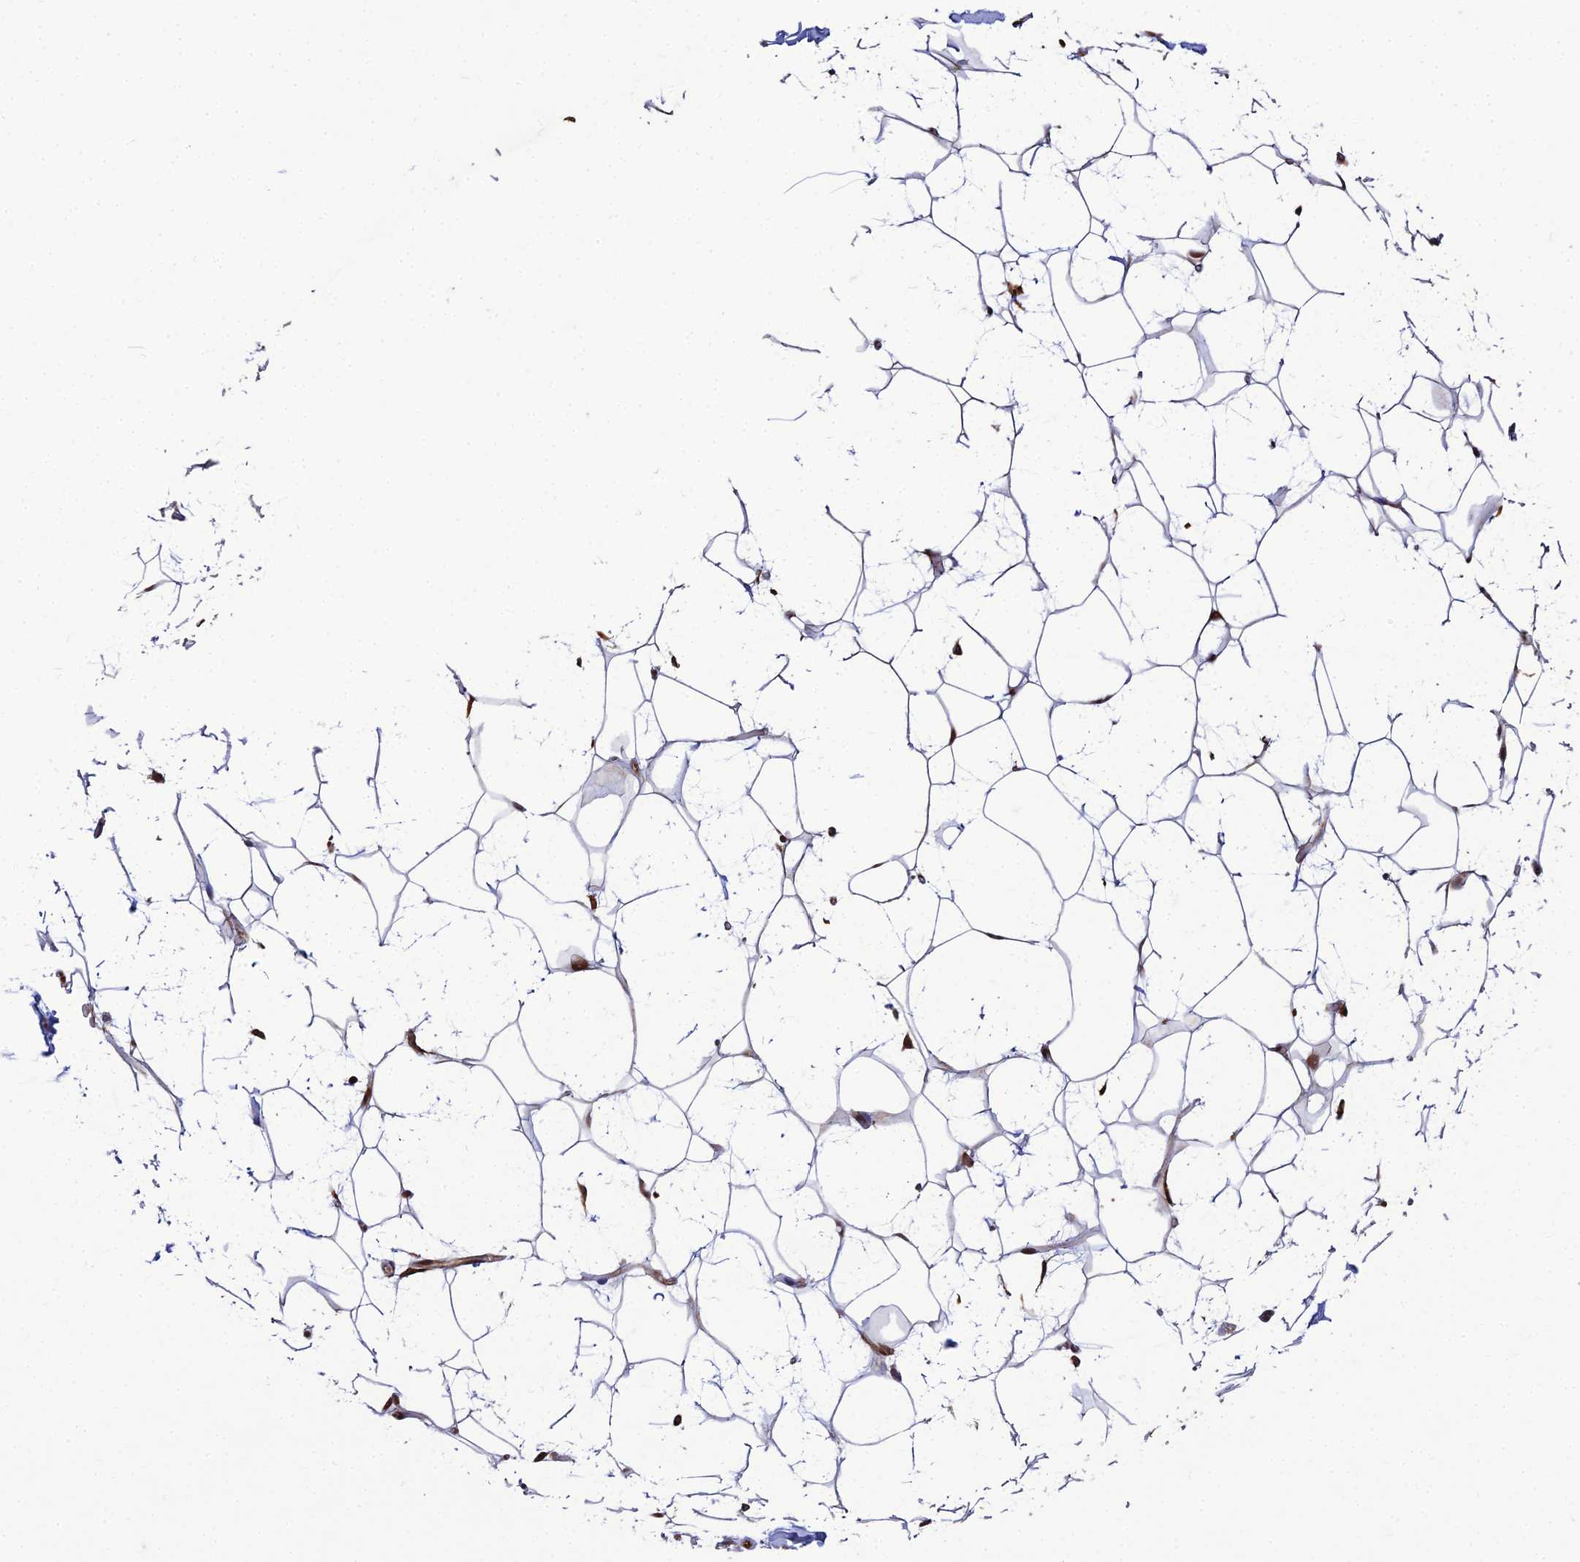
{"staining": {"intensity": "weak", "quantity": "25%-75%", "location": "cytoplasmic/membranous"}, "tissue": "adipose tissue", "cell_type": "Adipocytes", "image_type": "normal", "snomed": [{"axis": "morphology", "description": "Normal tissue, NOS"}, {"axis": "topography", "description": "Breast"}], "caption": "Immunohistochemical staining of normal adipose tissue demonstrates 25%-75% levels of weak cytoplasmic/membranous protein expression in about 25%-75% of adipocytes.", "gene": "ZNF668", "patient": {"sex": "female", "age": 26}}